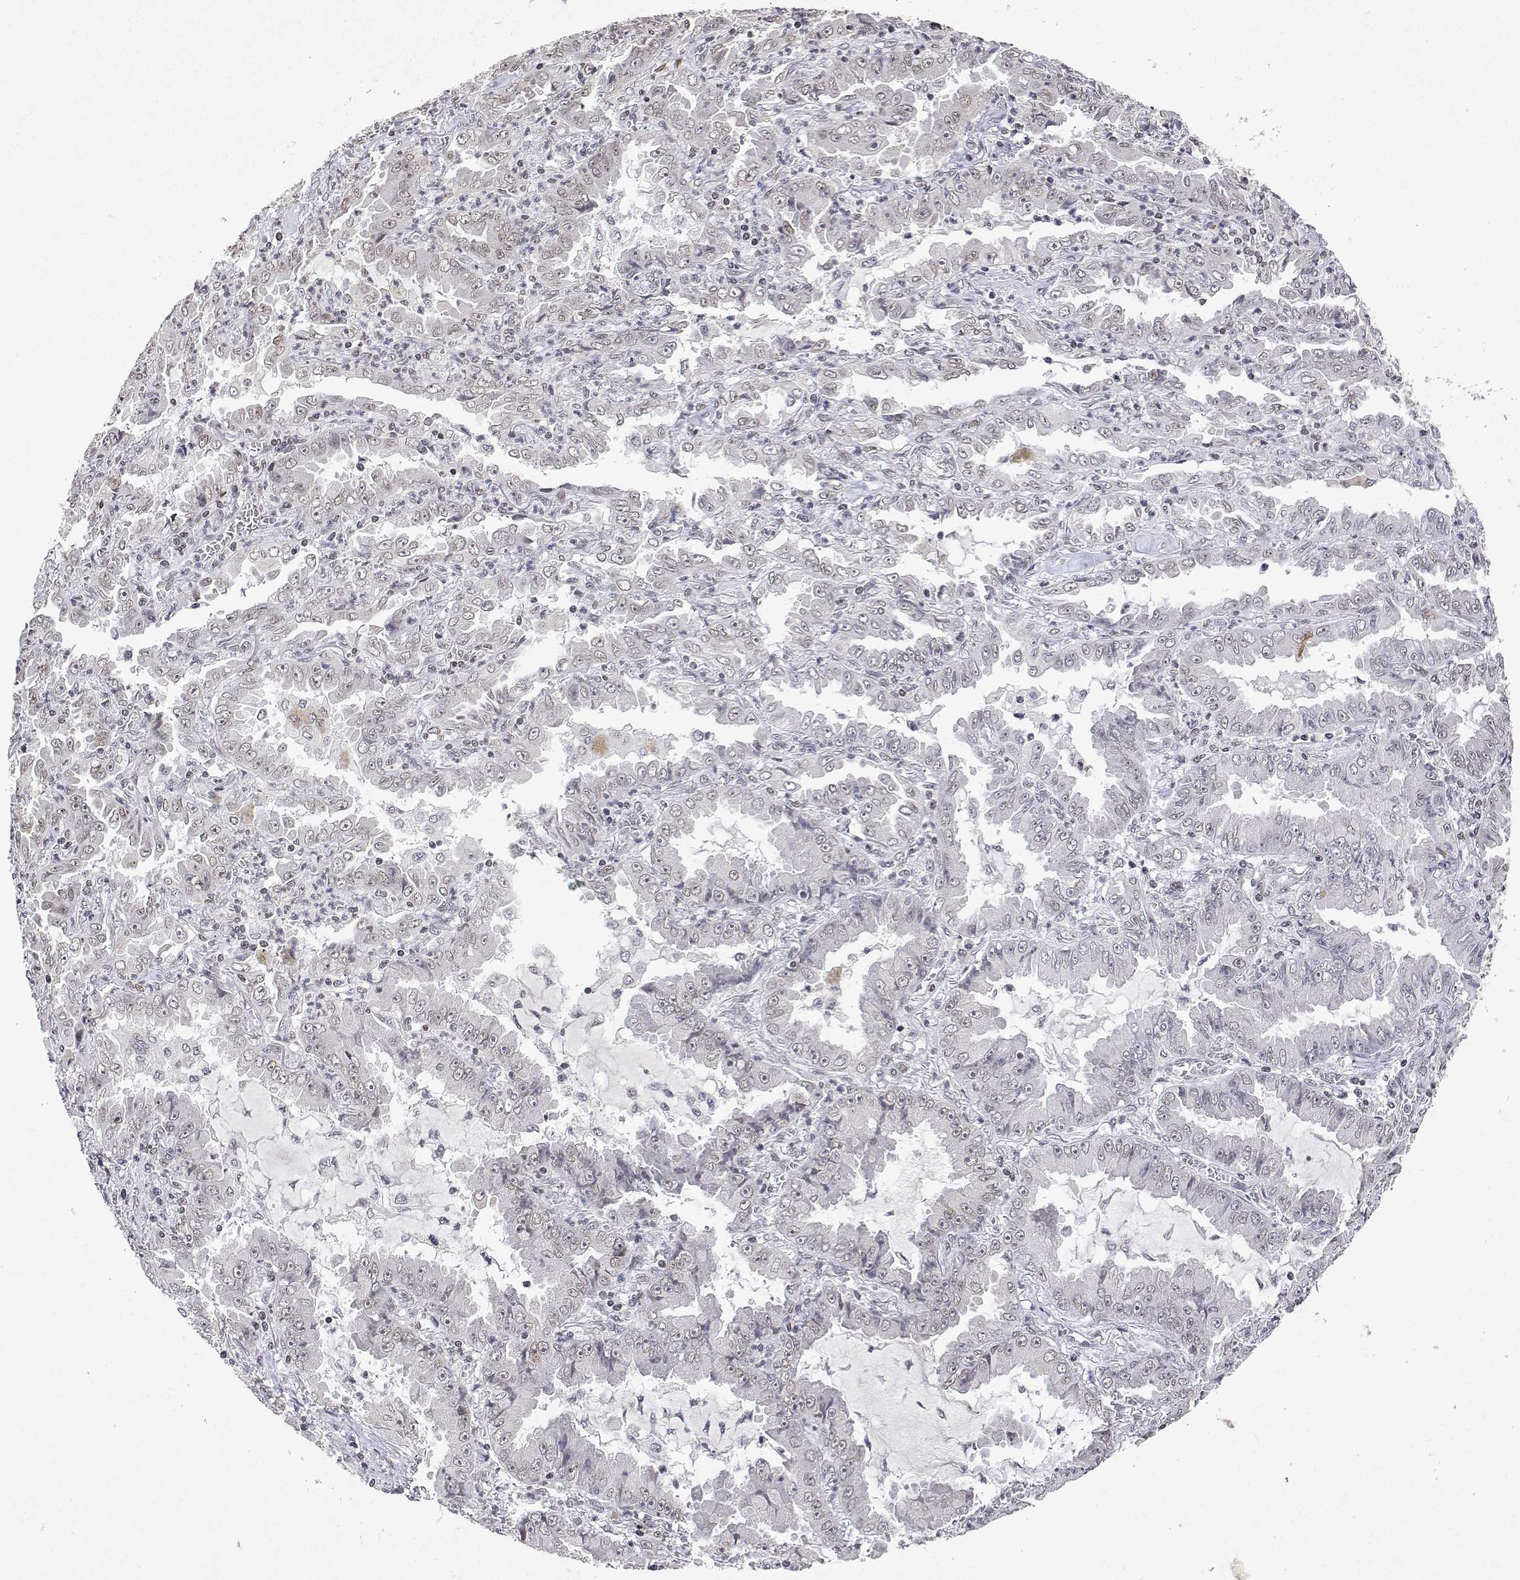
{"staining": {"intensity": "weak", "quantity": "25%-75%", "location": "nuclear"}, "tissue": "lung cancer", "cell_type": "Tumor cells", "image_type": "cancer", "snomed": [{"axis": "morphology", "description": "Adenocarcinoma, NOS"}, {"axis": "topography", "description": "Lung"}], "caption": "IHC (DAB (3,3'-diaminobenzidine)) staining of human adenocarcinoma (lung) exhibits weak nuclear protein positivity in approximately 25%-75% of tumor cells.", "gene": "XPC", "patient": {"sex": "female", "age": 52}}